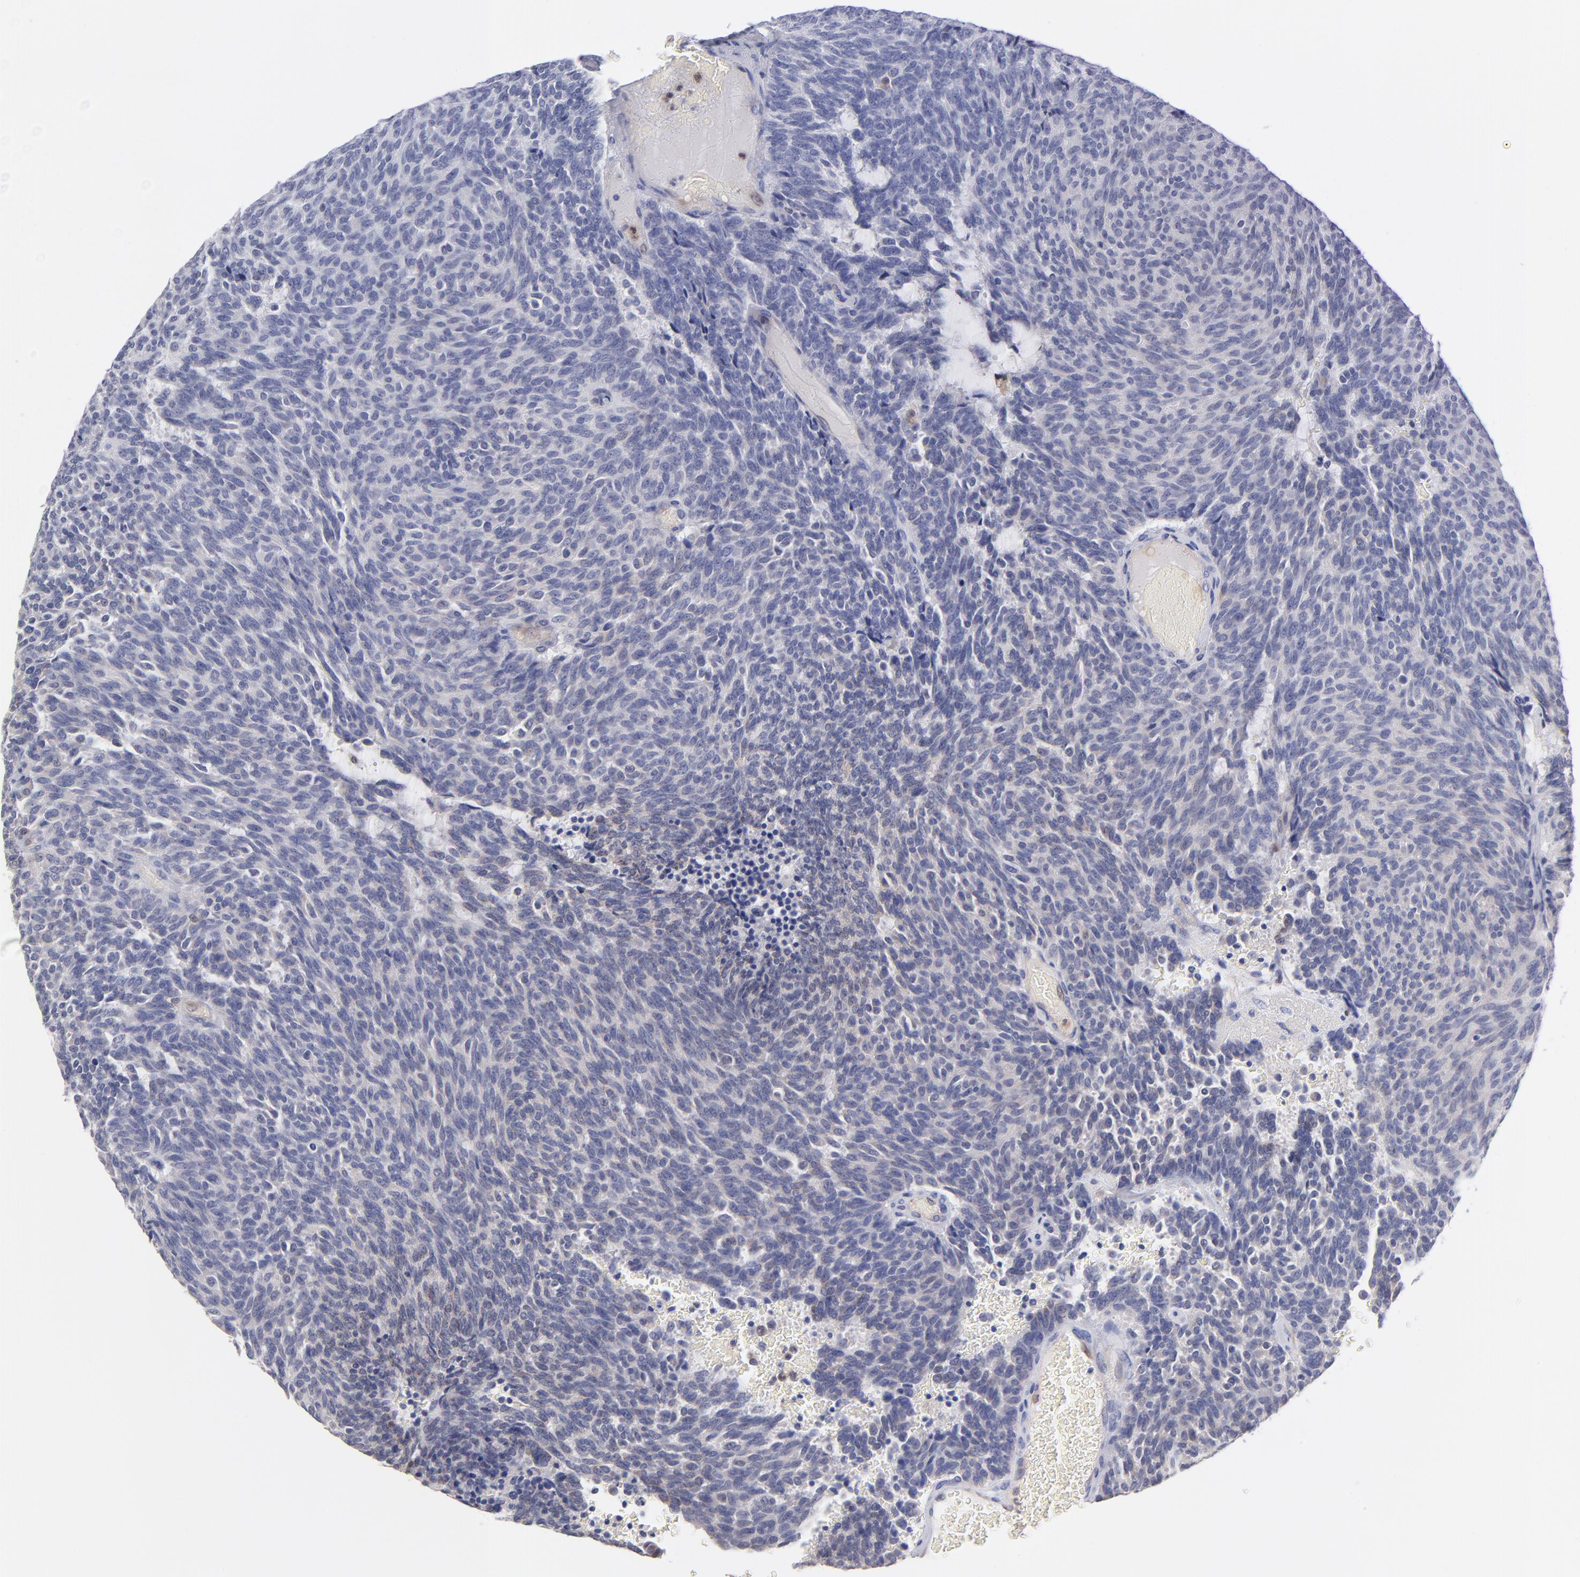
{"staining": {"intensity": "weak", "quantity": "25%-75%", "location": "cytoplasmic/membranous"}, "tissue": "carcinoid", "cell_type": "Tumor cells", "image_type": "cancer", "snomed": [{"axis": "morphology", "description": "Carcinoid, malignant, NOS"}, {"axis": "topography", "description": "Pancreas"}], "caption": "Immunohistochemical staining of carcinoid shows low levels of weak cytoplasmic/membranous protein expression in about 25%-75% of tumor cells. (IHC, brightfield microscopy, high magnification).", "gene": "BID", "patient": {"sex": "female", "age": 54}}